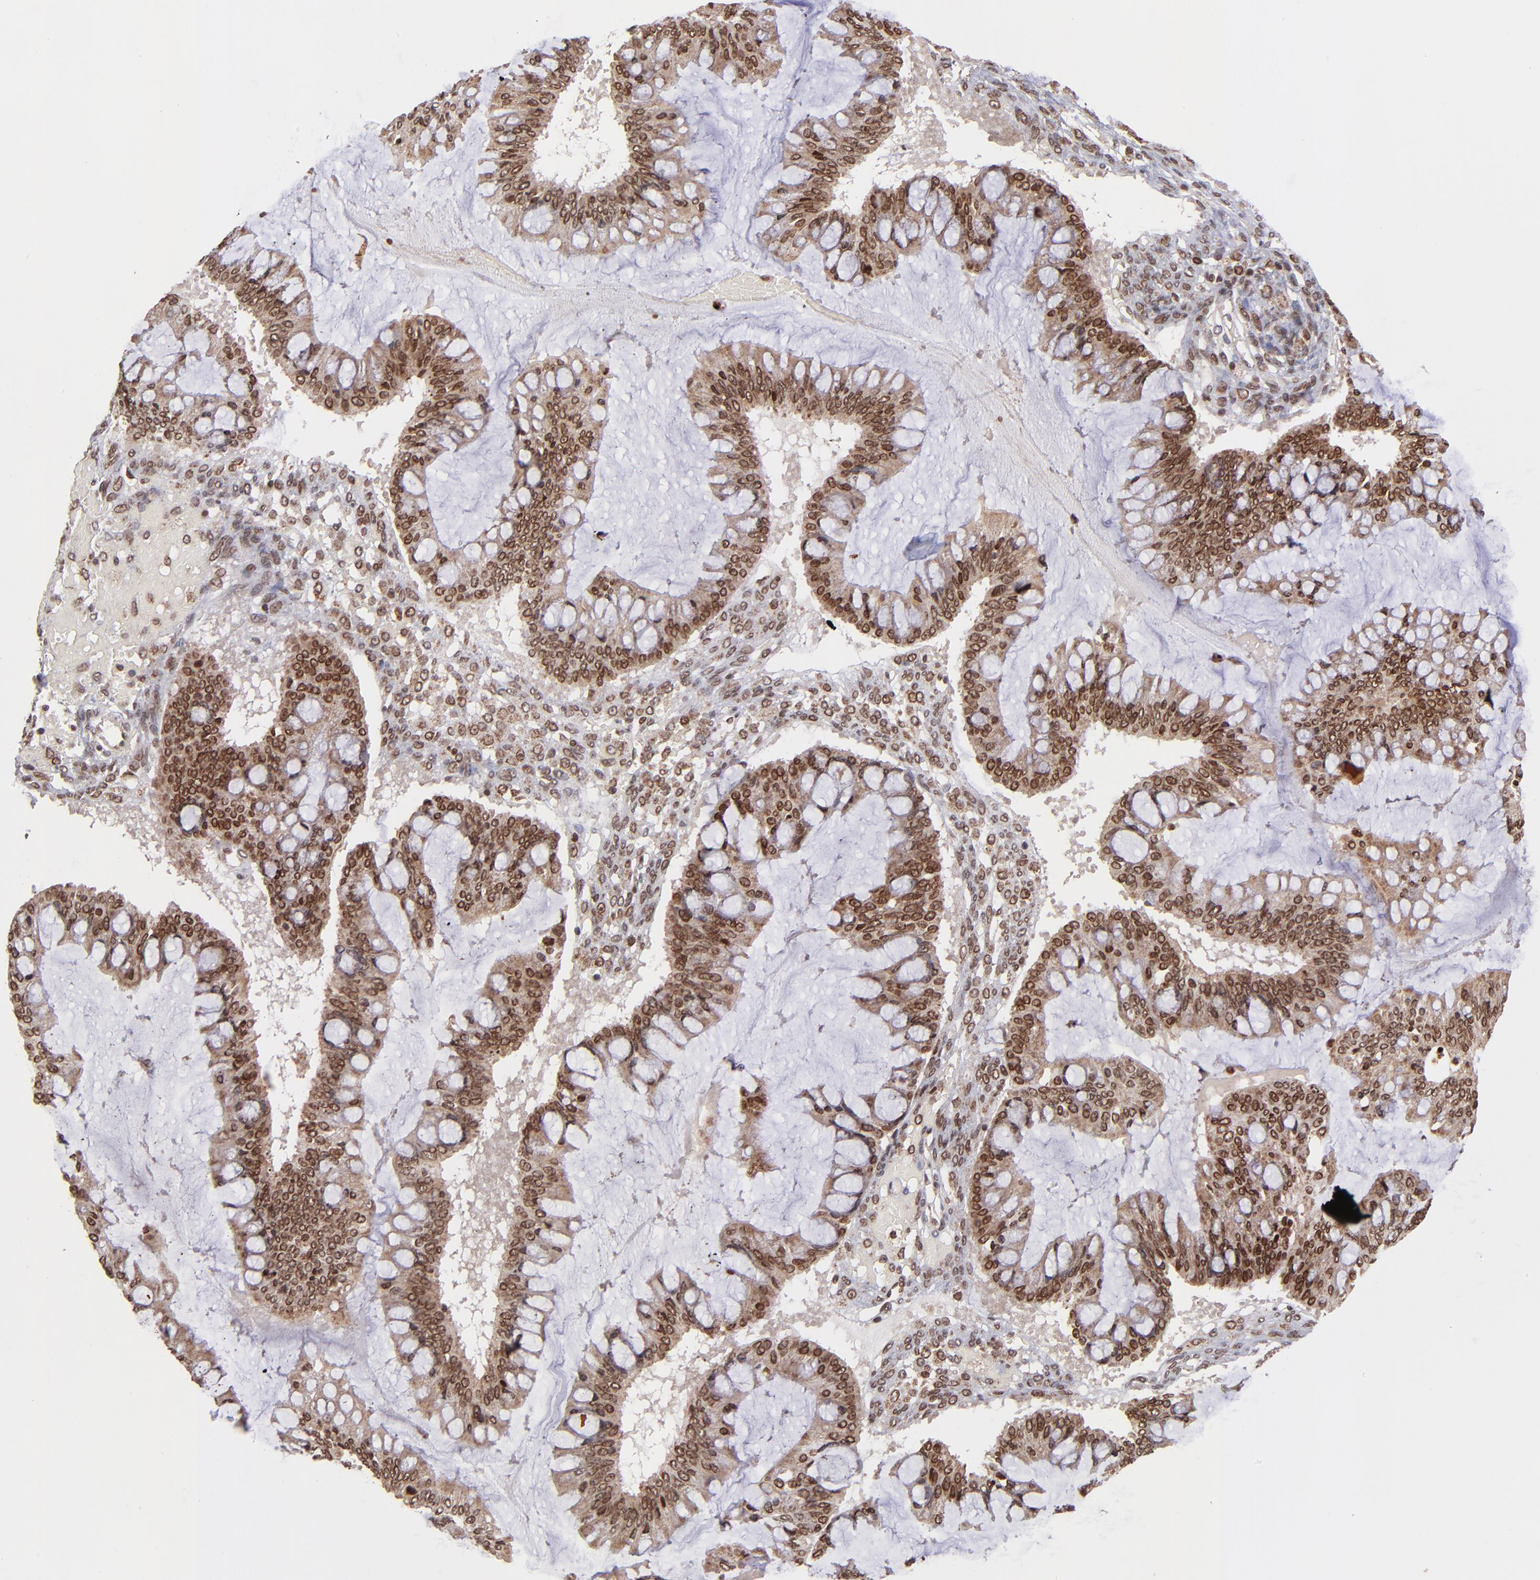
{"staining": {"intensity": "moderate", "quantity": ">75%", "location": "cytoplasmic/membranous,nuclear"}, "tissue": "ovarian cancer", "cell_type": "Tumor cells", "image_type": "cancer", "snomed": [{"axis": "morphology", "description": "Cystadenocarcinoma, mucinous, NOS"}, {"axis": "topography", "description": "Ovary"}], "caption": "Ovarian cancer (mucinous cystadenocarcinoma) stained with a brown dye displays moderate cytoplasmic/membranous and nuclear positive staining in approximately >75% of tumor cells.", "gene": "TOP1MT", "patient": {"sex": "female", "age": 73}}